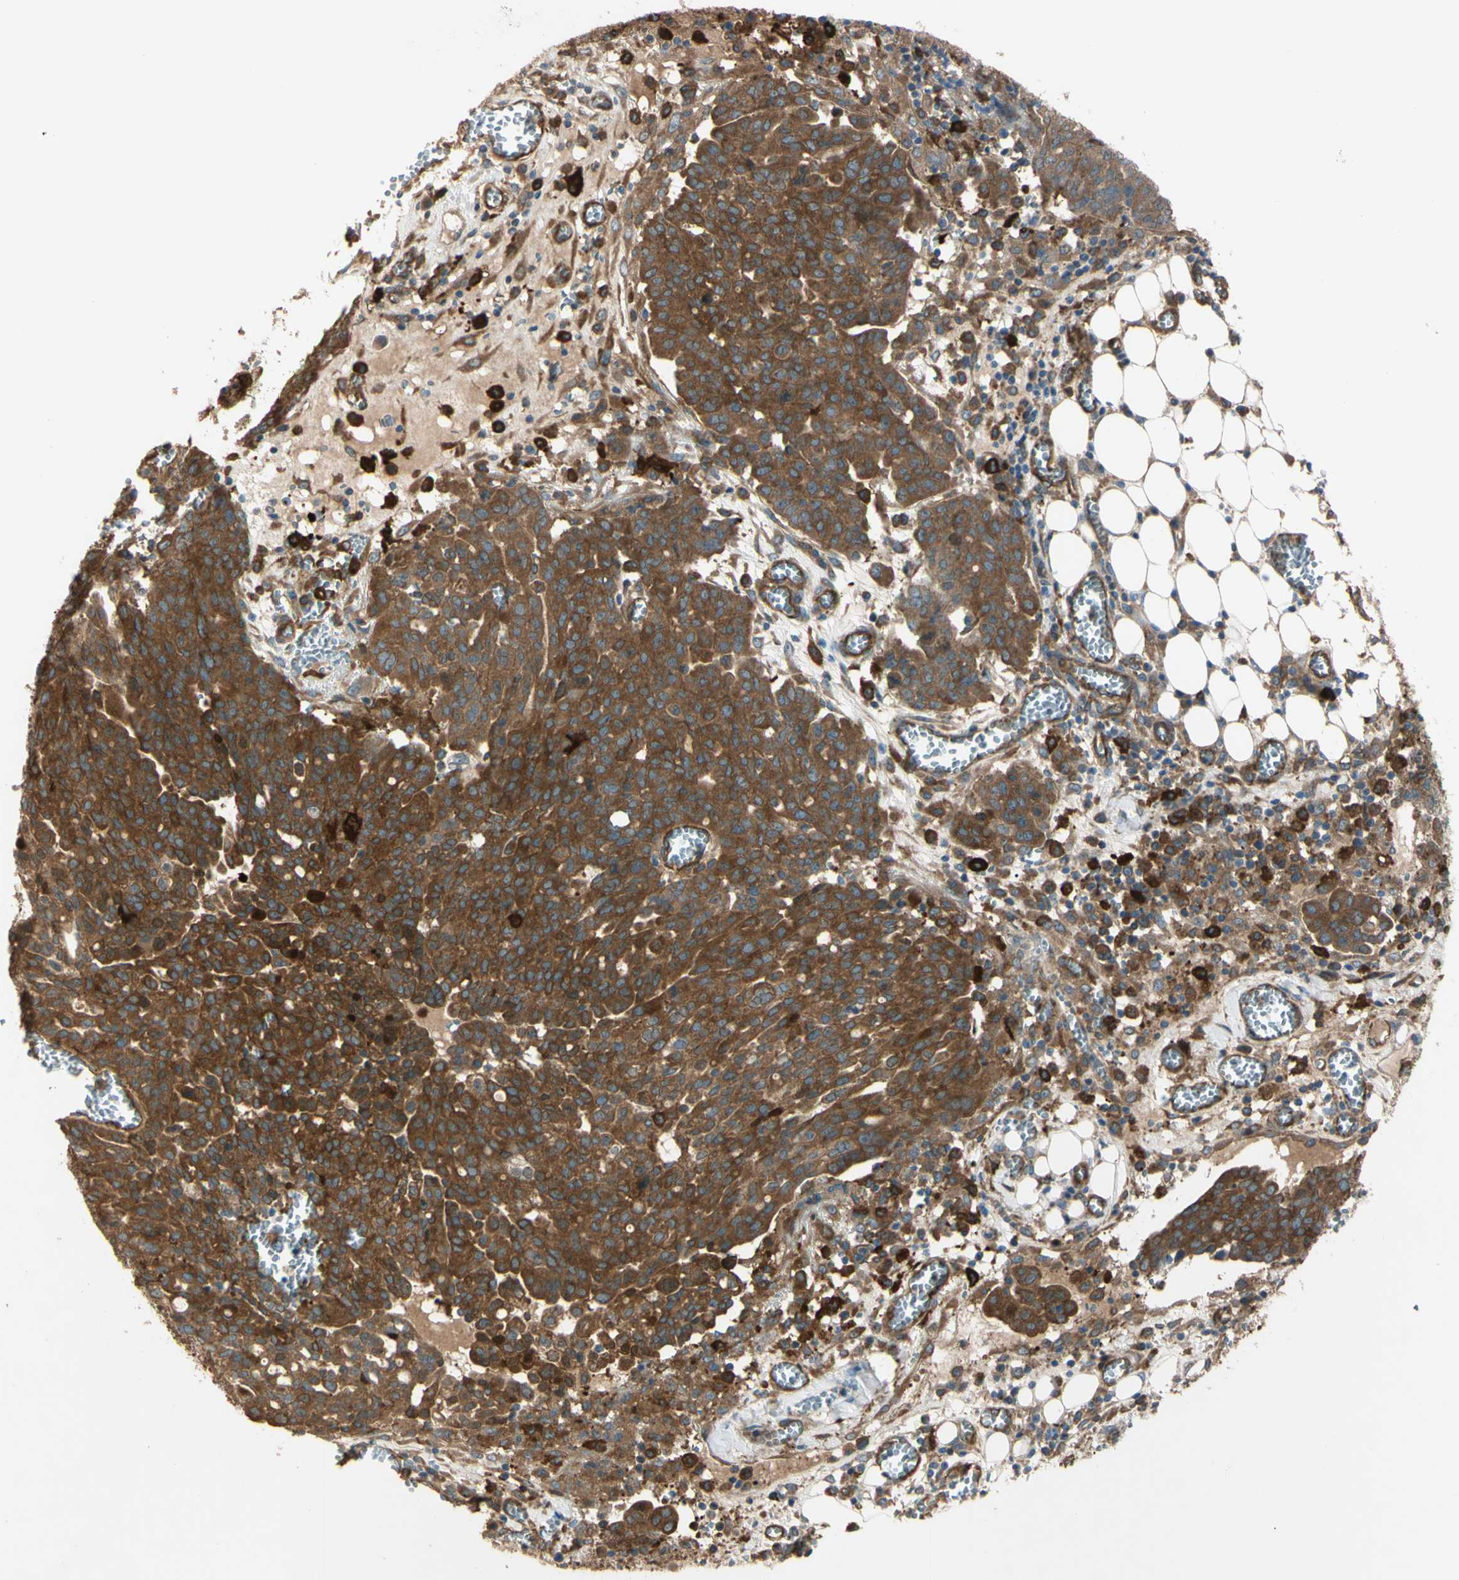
{"staining": {"intensity": "strong", "quantity": ">75%", "location": "cytoplasmic/membranous"}, "tissue": "ovarian cancer", "cell_type": "Tumor cells", "image_type": "cancer", "snomed": [{"axis": "morphology", "description": "Cystadenocarcinoma, serous, NOS"}, {"axis": "topography", "description": "Soft tissue"}, {"axis": "topography", "description": "Ovary"}], "caption": "About >75% of tumor cells in ovarian cancer (serous cystadenocarcinoma) exhibit strong cytoplasmic/membranous protein expression as visualized by brown immunohistochemical staining.", "gene": "PTPN12", "patient": {"sex": "female", "age": 57}}